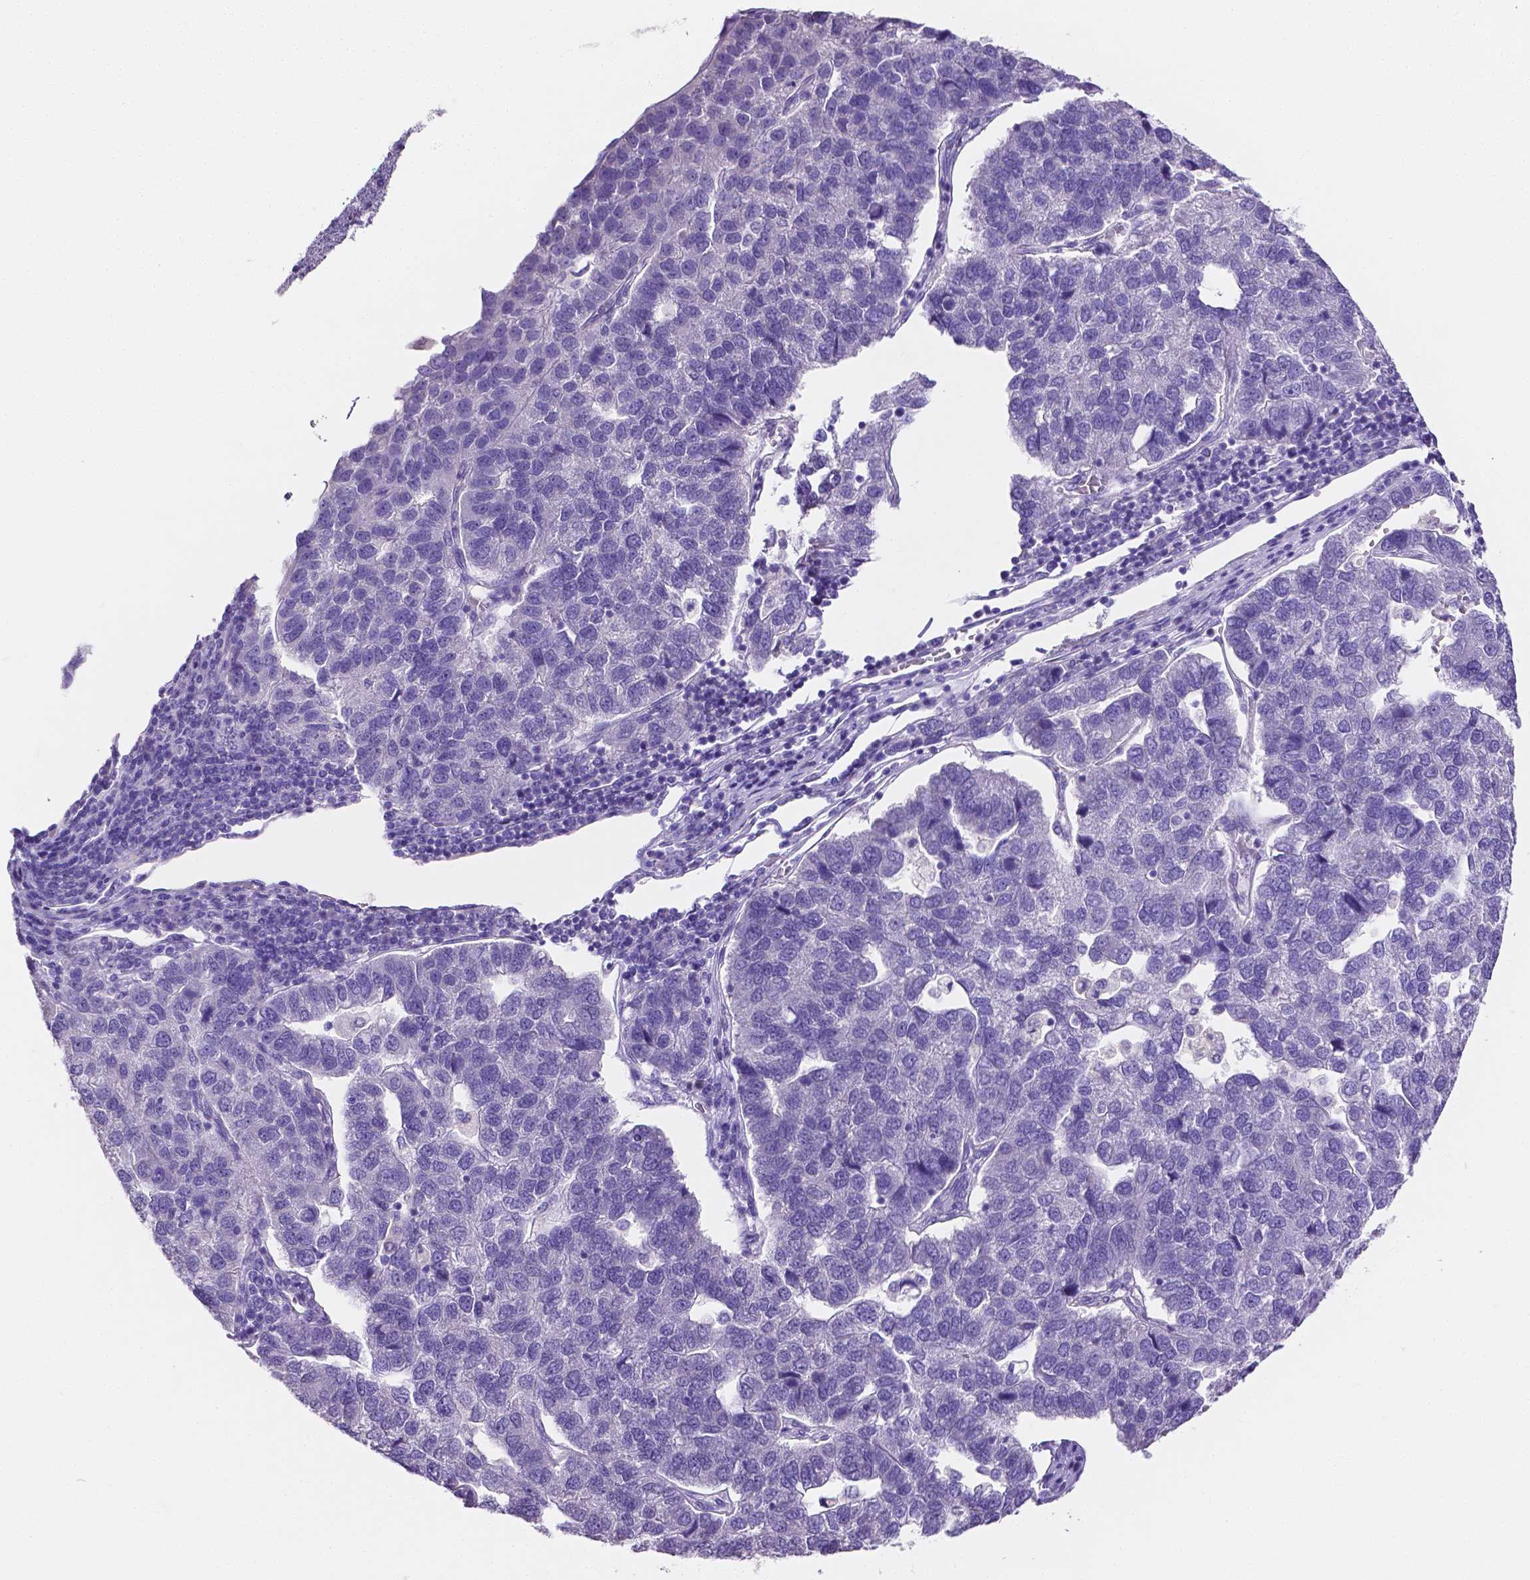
{"staining": {"intensity": "negative", "quantity": "none", "location": "none"}, "tissue": "pancreatic cancer", "cell_type": "Tumor cells", "image_type": "cancer", "snomed": [{"axis": "morphology", "description": "Adenocarcinoma, NOS"}, {"axis": "topography", "description": "Pancreas"}], "caption": "Tumor cells are negative for protein expression in human adenocarcinoma (pancreatic). The staining is performed using DAB brown chromogen with nuclei counter-stained in using hematoxylin.", "gene": "SLC22A2", "patient": {"sex": "female", "age": 61}}